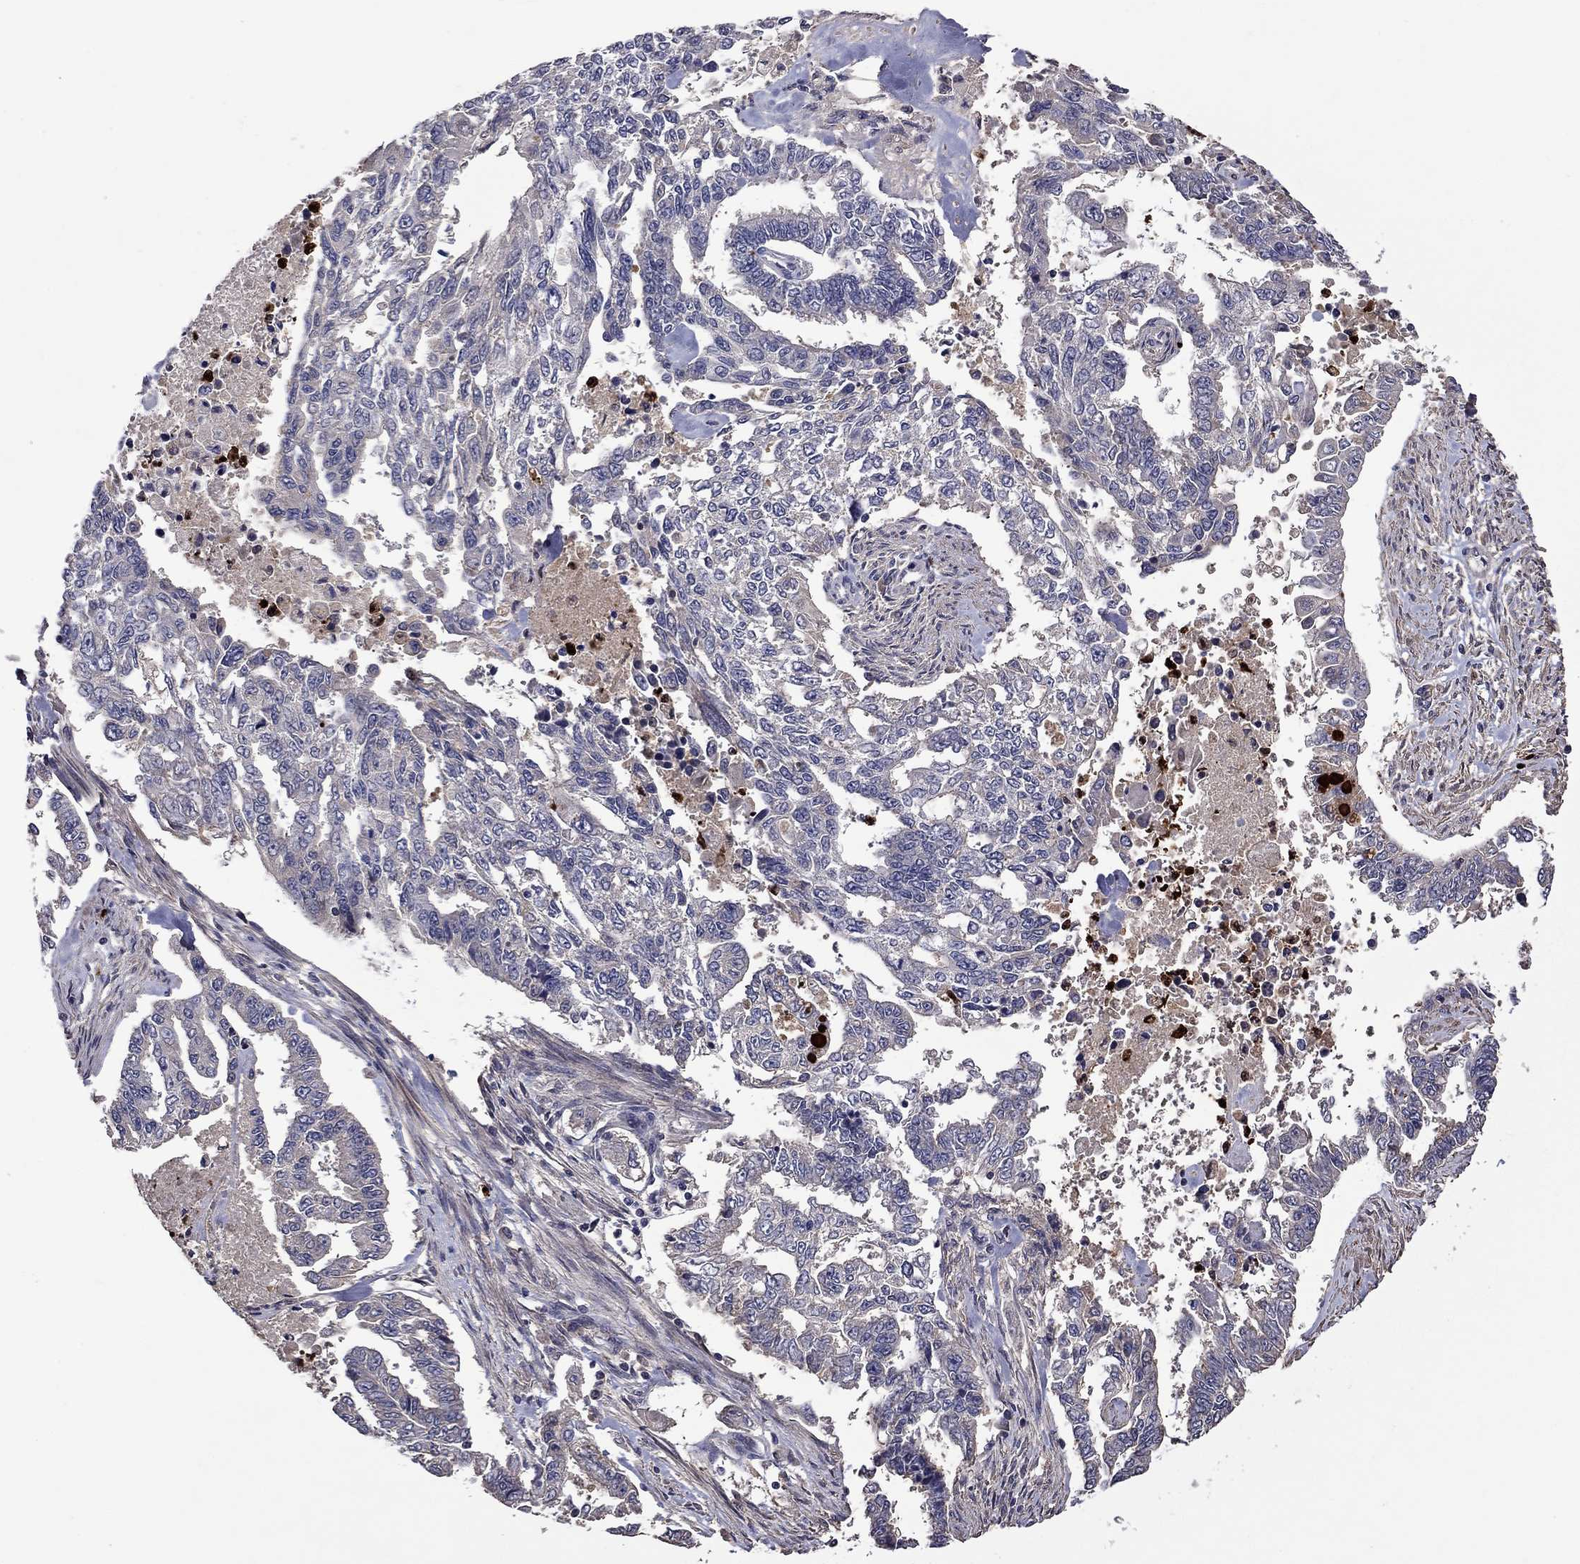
{"staining": {"intensity": "negative", "quantity": "none", "location": "none"}, "tissue": "endometrial cancer", "cell_type": "Tumor cells", "image_type": "cancer", "snomed": [{"axis": "morphology", "description": "Adenocarcinoma, NOS"}, {"axis": "topography", "description": "Uterus"}], "caption": "Endometrial adenocarcinoma stained for a protein using immunohistochemistry (IHC) exhibits no staining tumor cells.", "gene": "SATB1", "patient": {"sex": "female", "age": 59}}